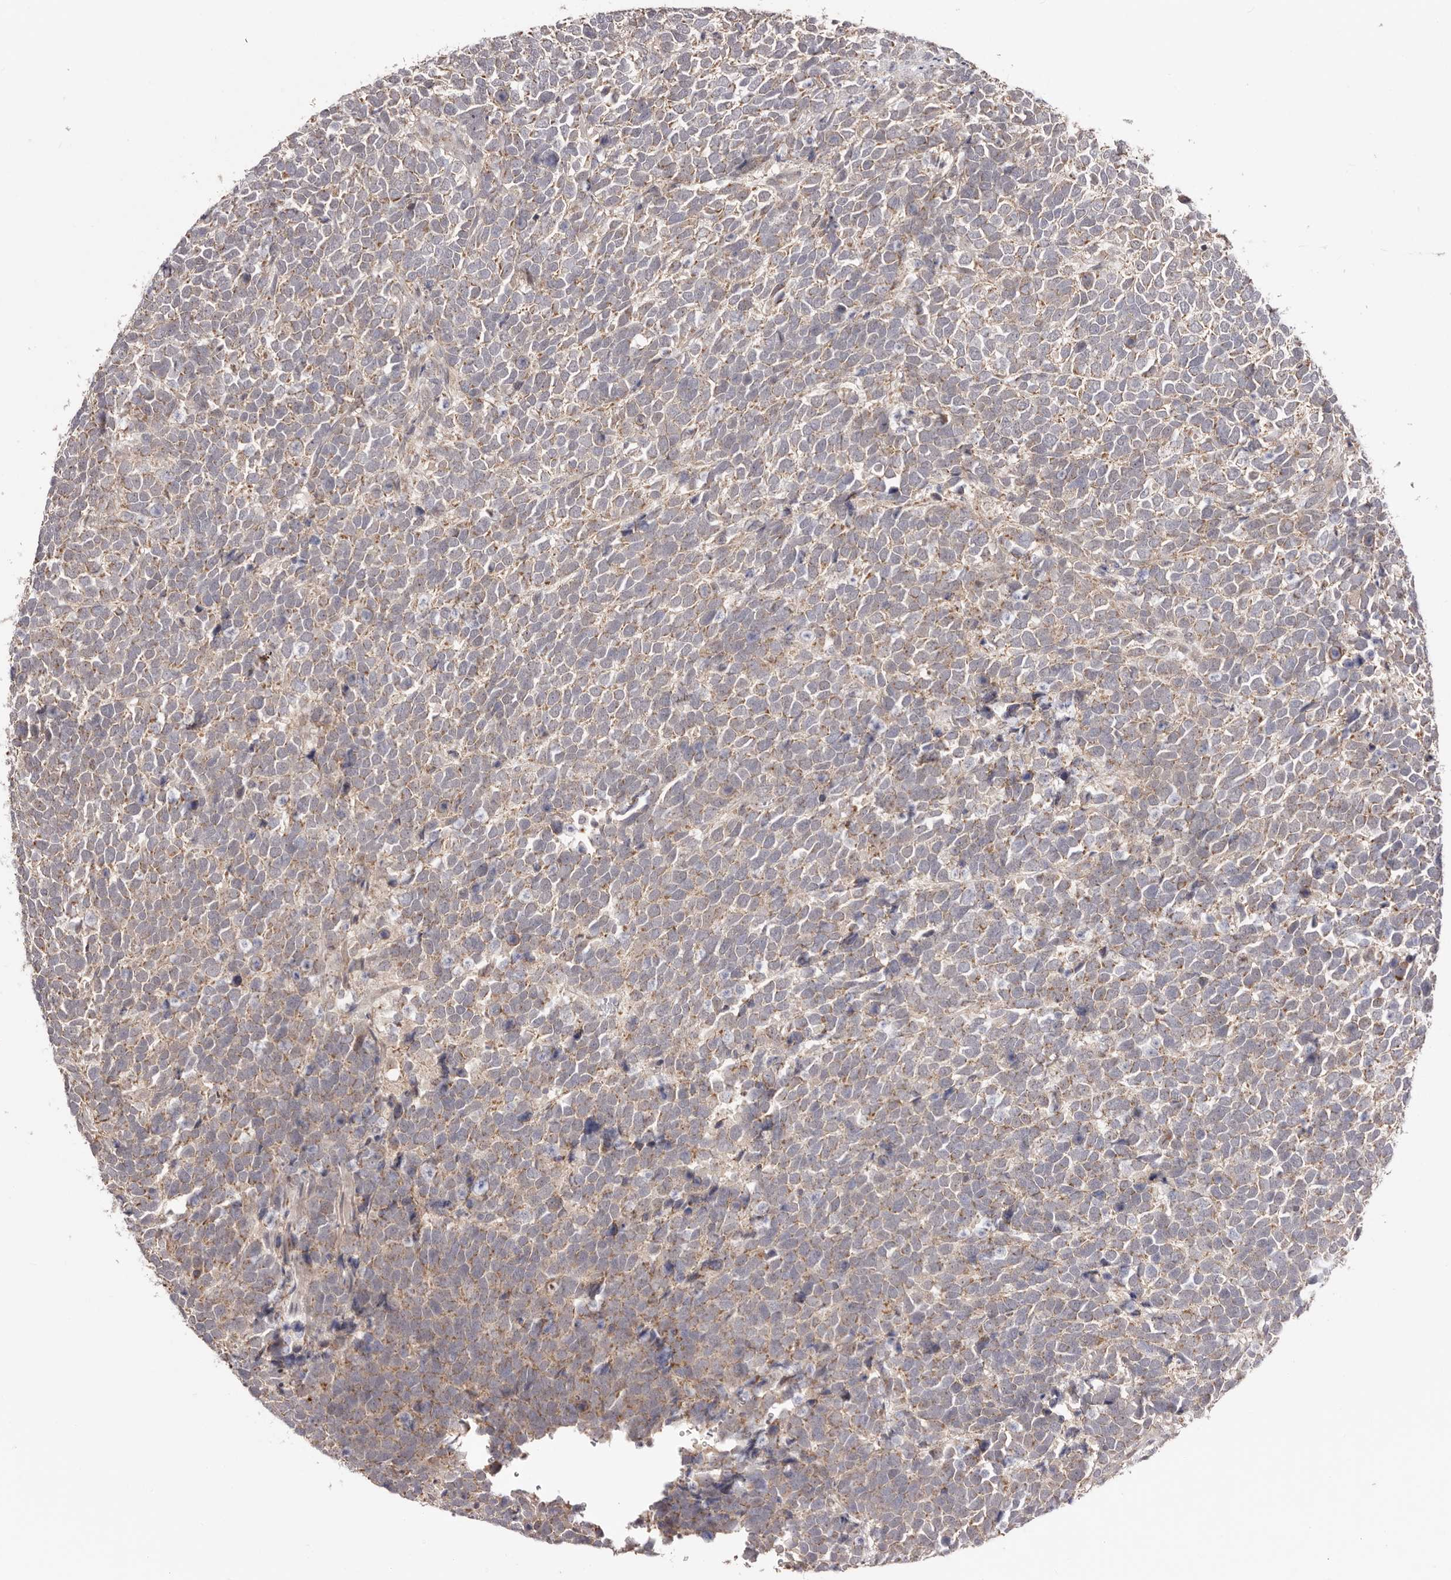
{"staining": {"intensity": "weak", "quantity": ">75%", "location": "cytoplasmic/membranous"}, "tissue": "urothelial cancer", "cell_type": "Tumor cells", "image_type": "cancer", "snomed": [{"axis": "morphology", "description": "Urothelial carcinoma, High grade"}, {"axis": "topography", "description": "Urinary bladder"}], "caption": "This image displays immunohistochemistry staining of high-grade urothelial carcinoma, with low weak cytoplasmic/membranous staining in approximately >75% of tumor cells.", "gene": "EGR3", "patient": {"sex": "female", "age": 82}}